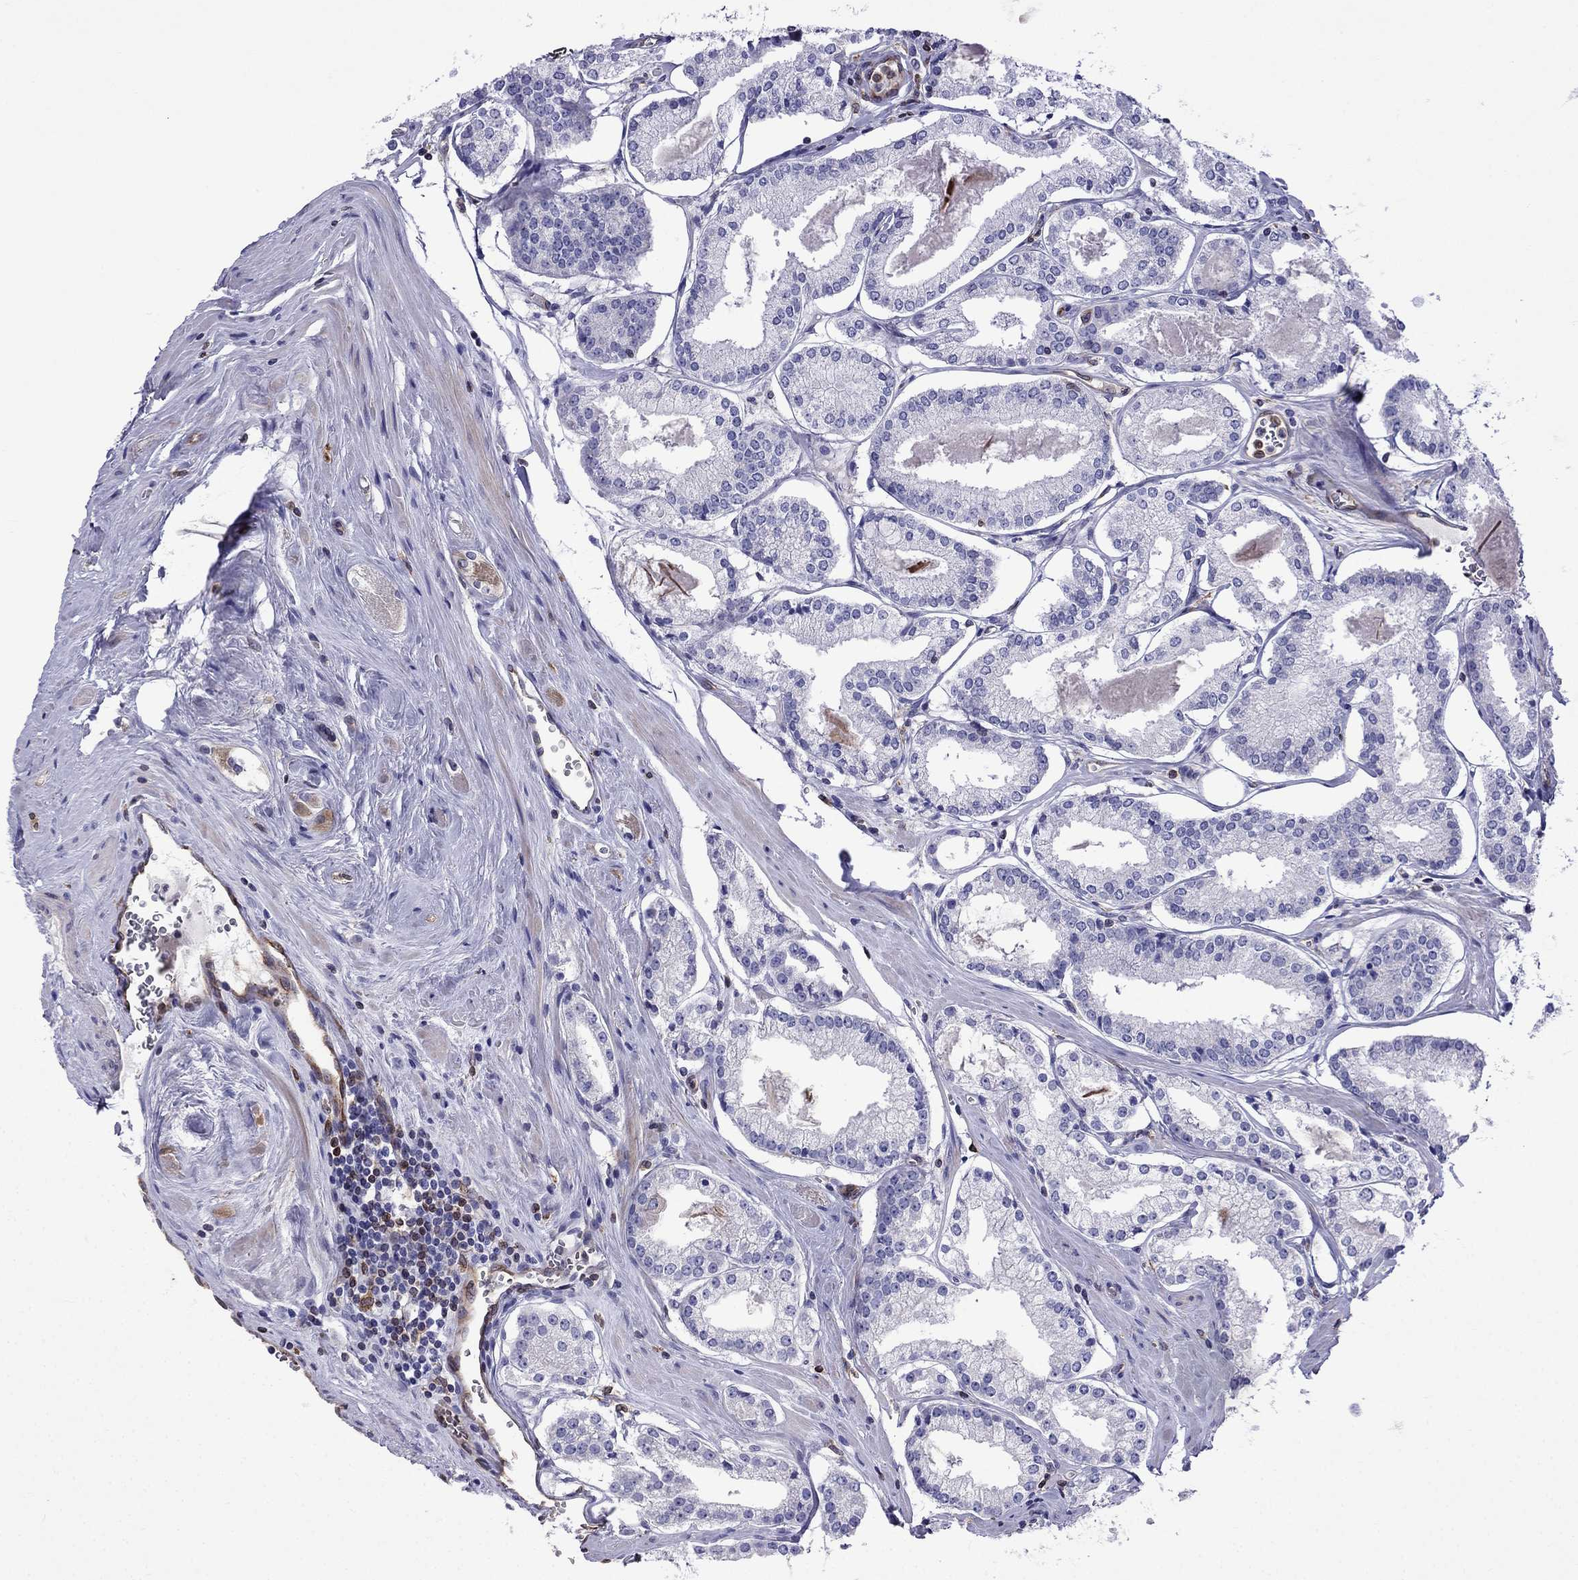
{"staining": {"intensity": "negative", "quantity": "none", "location": "none"}, "tissue": "prostate cancer", "cell_type": "Tumor cells", "image_type": "cancer", "snomed": [{"axis": "morphology", "description": "Adenocarcinoma, NOS"}, {"axis": "topography", "description": "Prostate"}], "caption": "Tumor cells show no significant protein expression in adenocarcinoma (prostate).", "gene": "GNAL", "patient": {"sex": "male", "age": 72}}